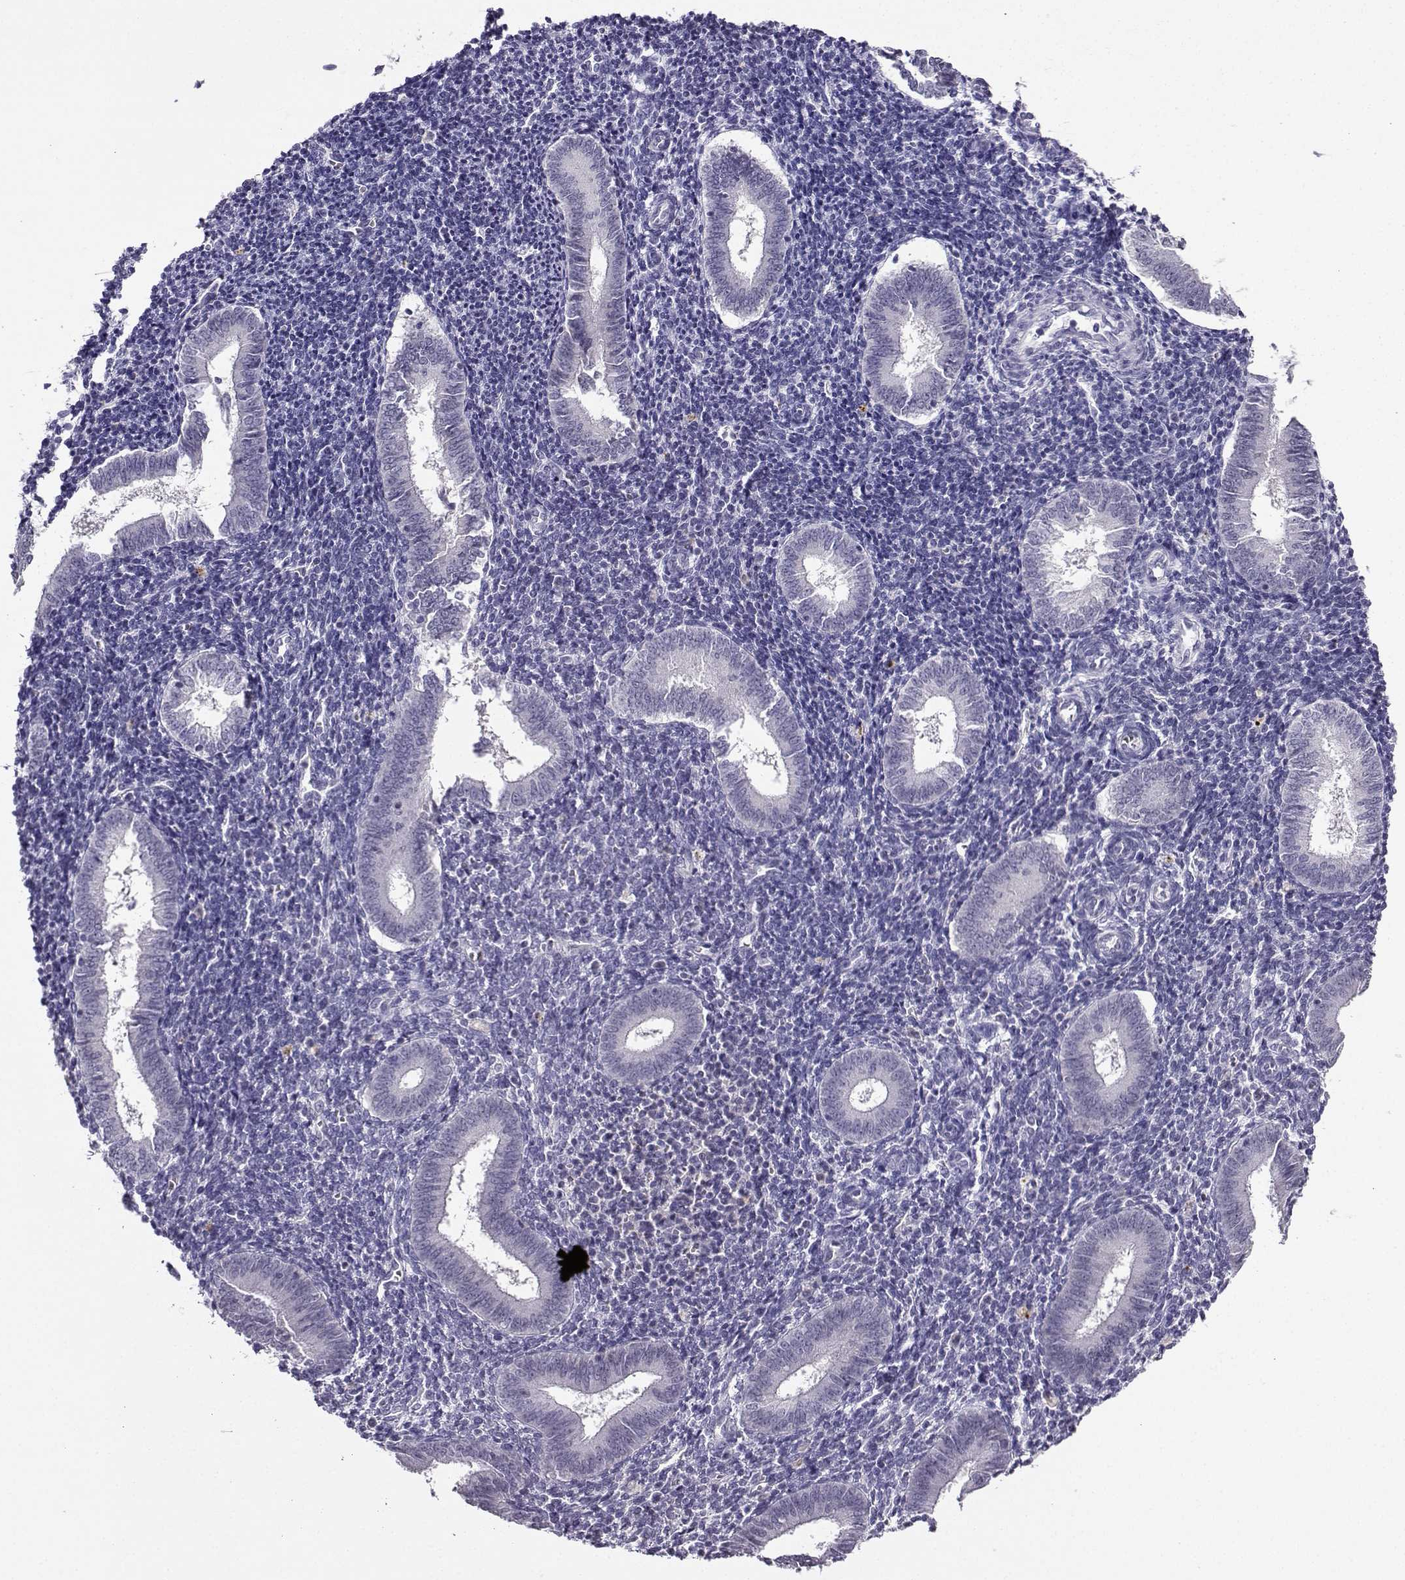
{"staining": {"intensity": "negative", "quantity": "none", "location": "none"}, "tissue": "endometrium", "cell_type": "Cells in endometrial stroma", "image_type": "normal", "snomed": [{"axis": "morphology", "description": "Normal tissue, NOS"}, {"axis": "topography", "description": "Endometrium"}], "caption": "An immunohistochemistry image of normal endometrium is shown. There is no staining in cells in endometrial stroma of endometrium.", "gene": "LRFN2", "patient": {"sex": "female", "age": 25}}